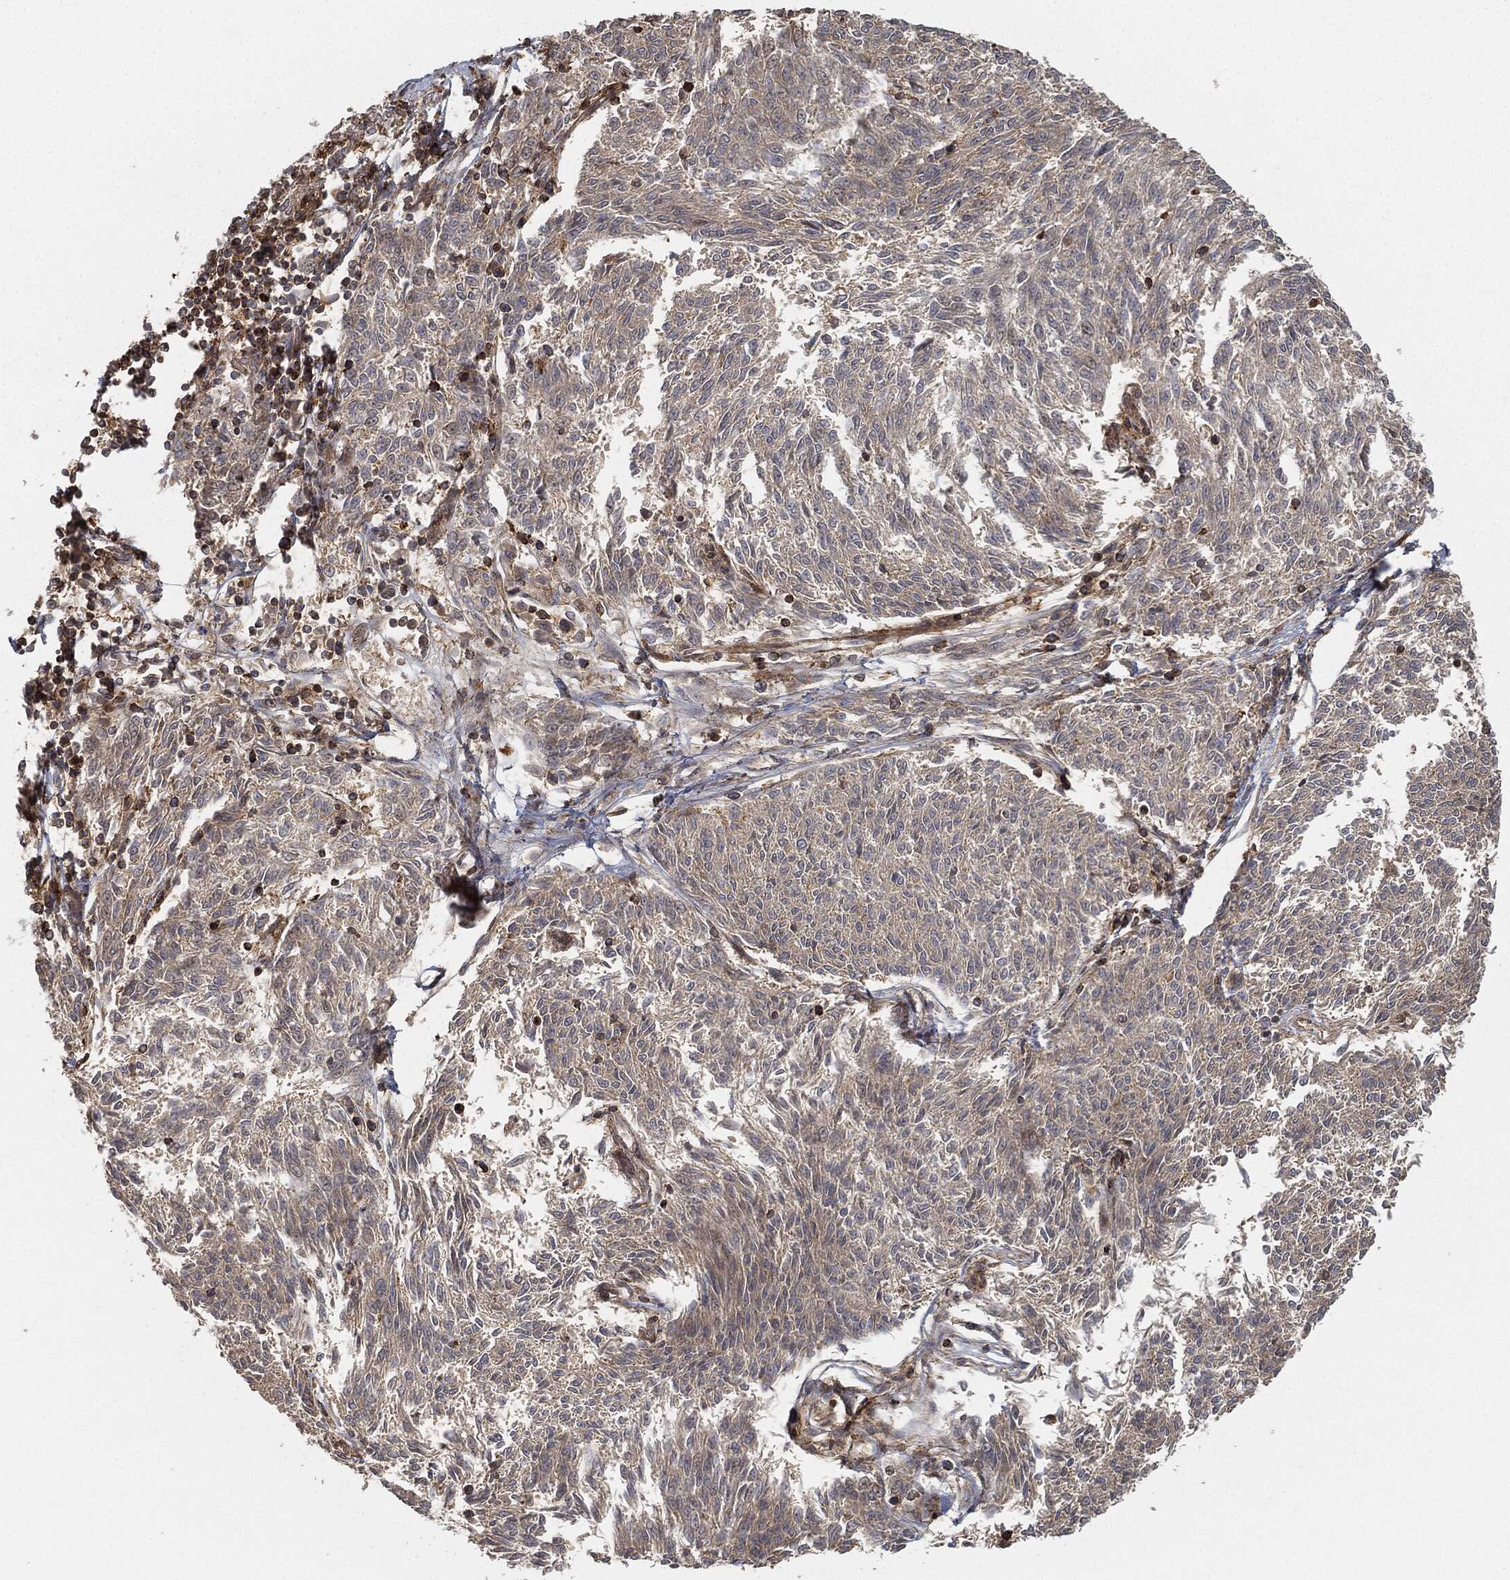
{"staining": {"intensity": "weak", "quantity": "<25%", "location": "cytoplasmic/membranous"}, "tissue": "melanoma", "cell_type": "Tumor cells", "image_type": "cancer", "snomed": [{"axis": "morphology", "description": "Malignant melanoma, NOS"}, {"axis": "topography", "description": "Skin"}], "caption": "DAB (3,3'-diaminobenzidine) immunohistochemical staining of human melanoma reveals no significant staining in tumor cells. (Brightfield microscopy of DAB immunohistochemistry (IHC) at high magnification).", "gene": "TPT1", "patient": {"sex": "female", "age": 72}}